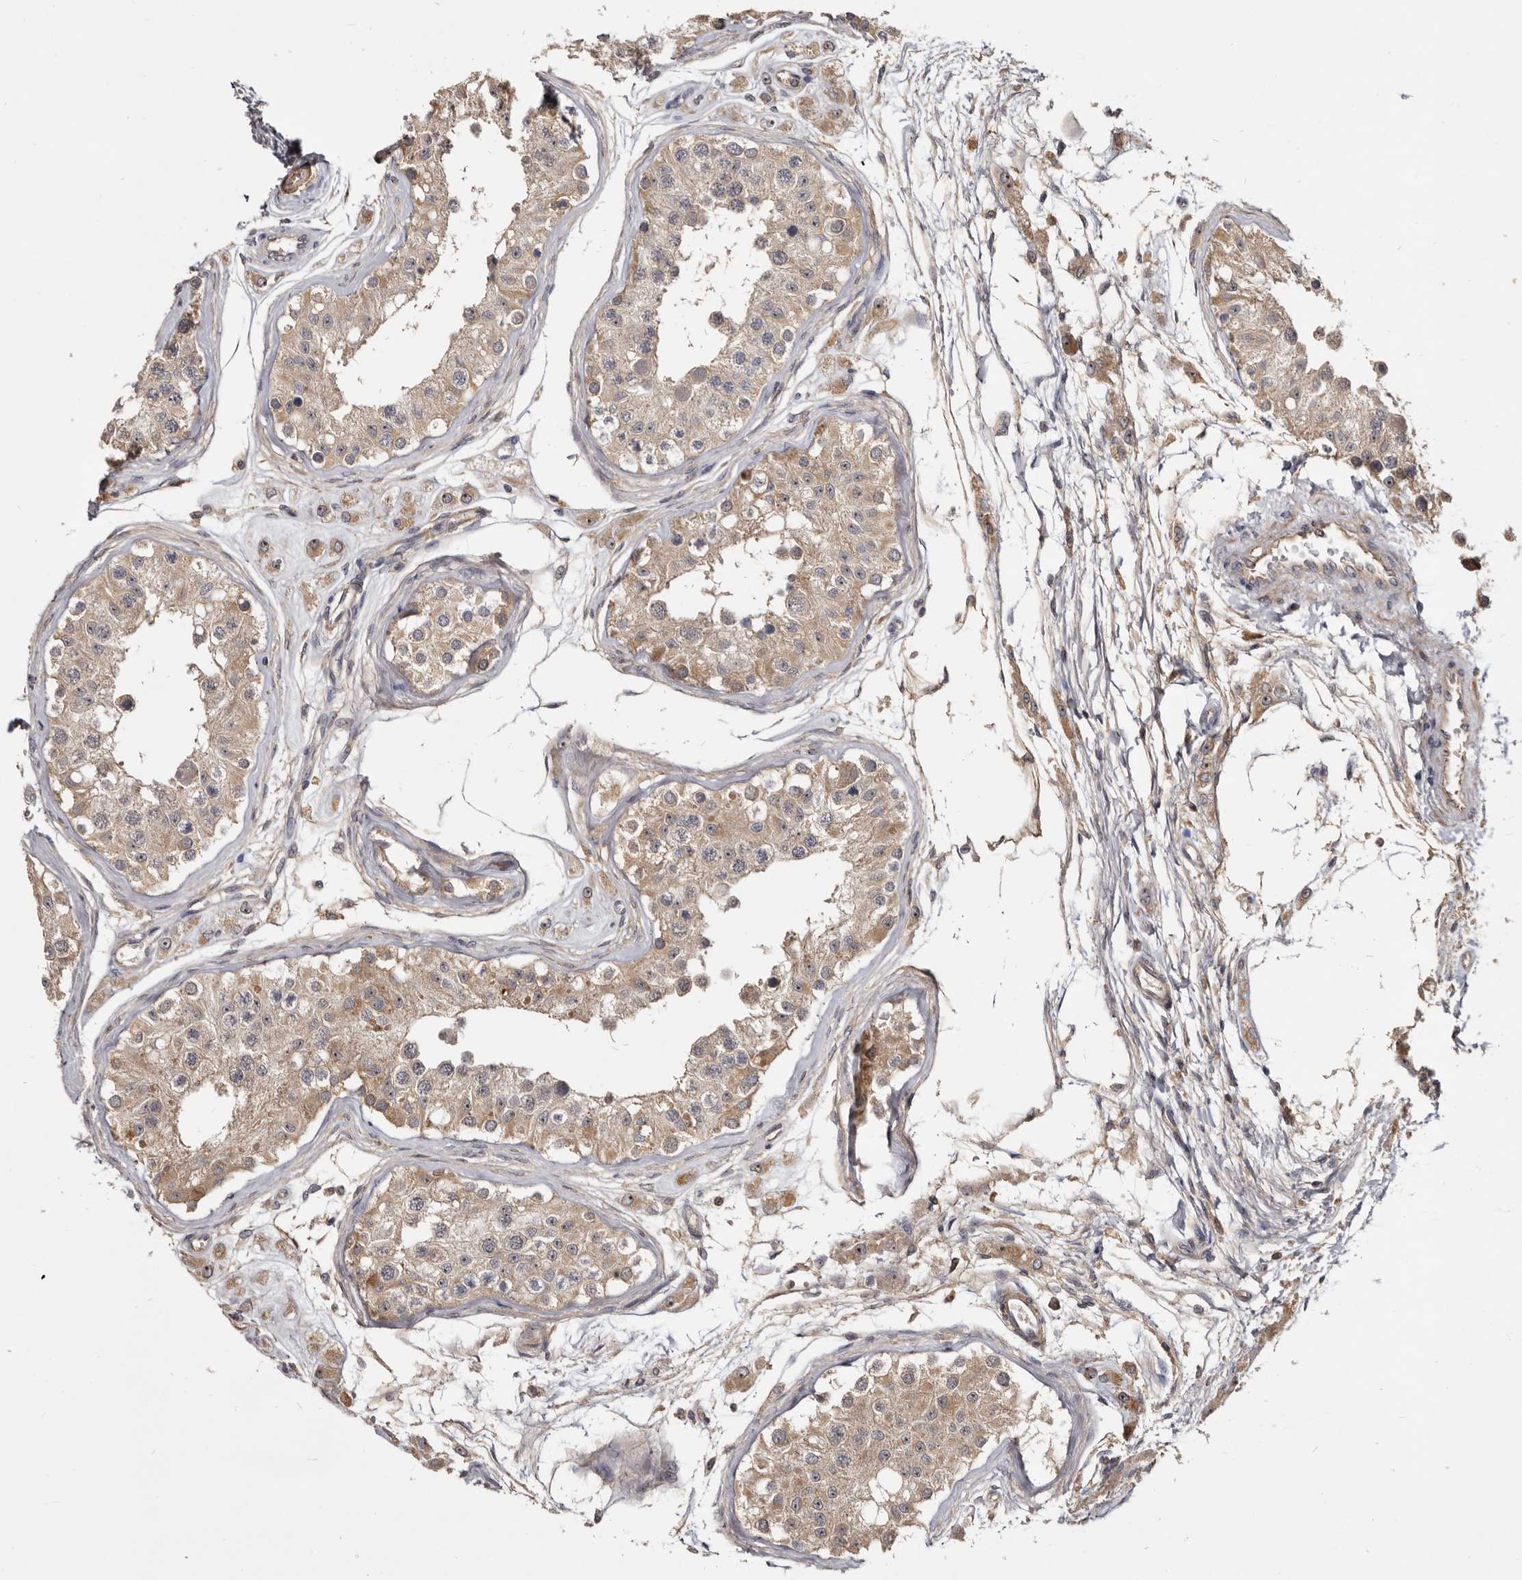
{"staining": {"intensity": "weak", "quantity": ">75%", "location": "cytoplasmic/membranous,nuclear"}, "tissue": "testis", "cell_type": "Cells in seminiferous ducts", "image_type": "normal", "snomed": [{"axis": "morphology", "description": "Normal tissue, NOS"}, {"axis": "morphology", "description": "Adenocarcinoma, metastatic, NOS"}, {"axis": "topography", "description": "Testis"}], "caption": "Testis stained for a protein (brown) reveals weak cytoplasmic/membranous,nuclear positive staining in about >75% of cells in seminiferous ducts.", "gene": "TTC39A", "patient": {"sex": "male", "age": 26}}